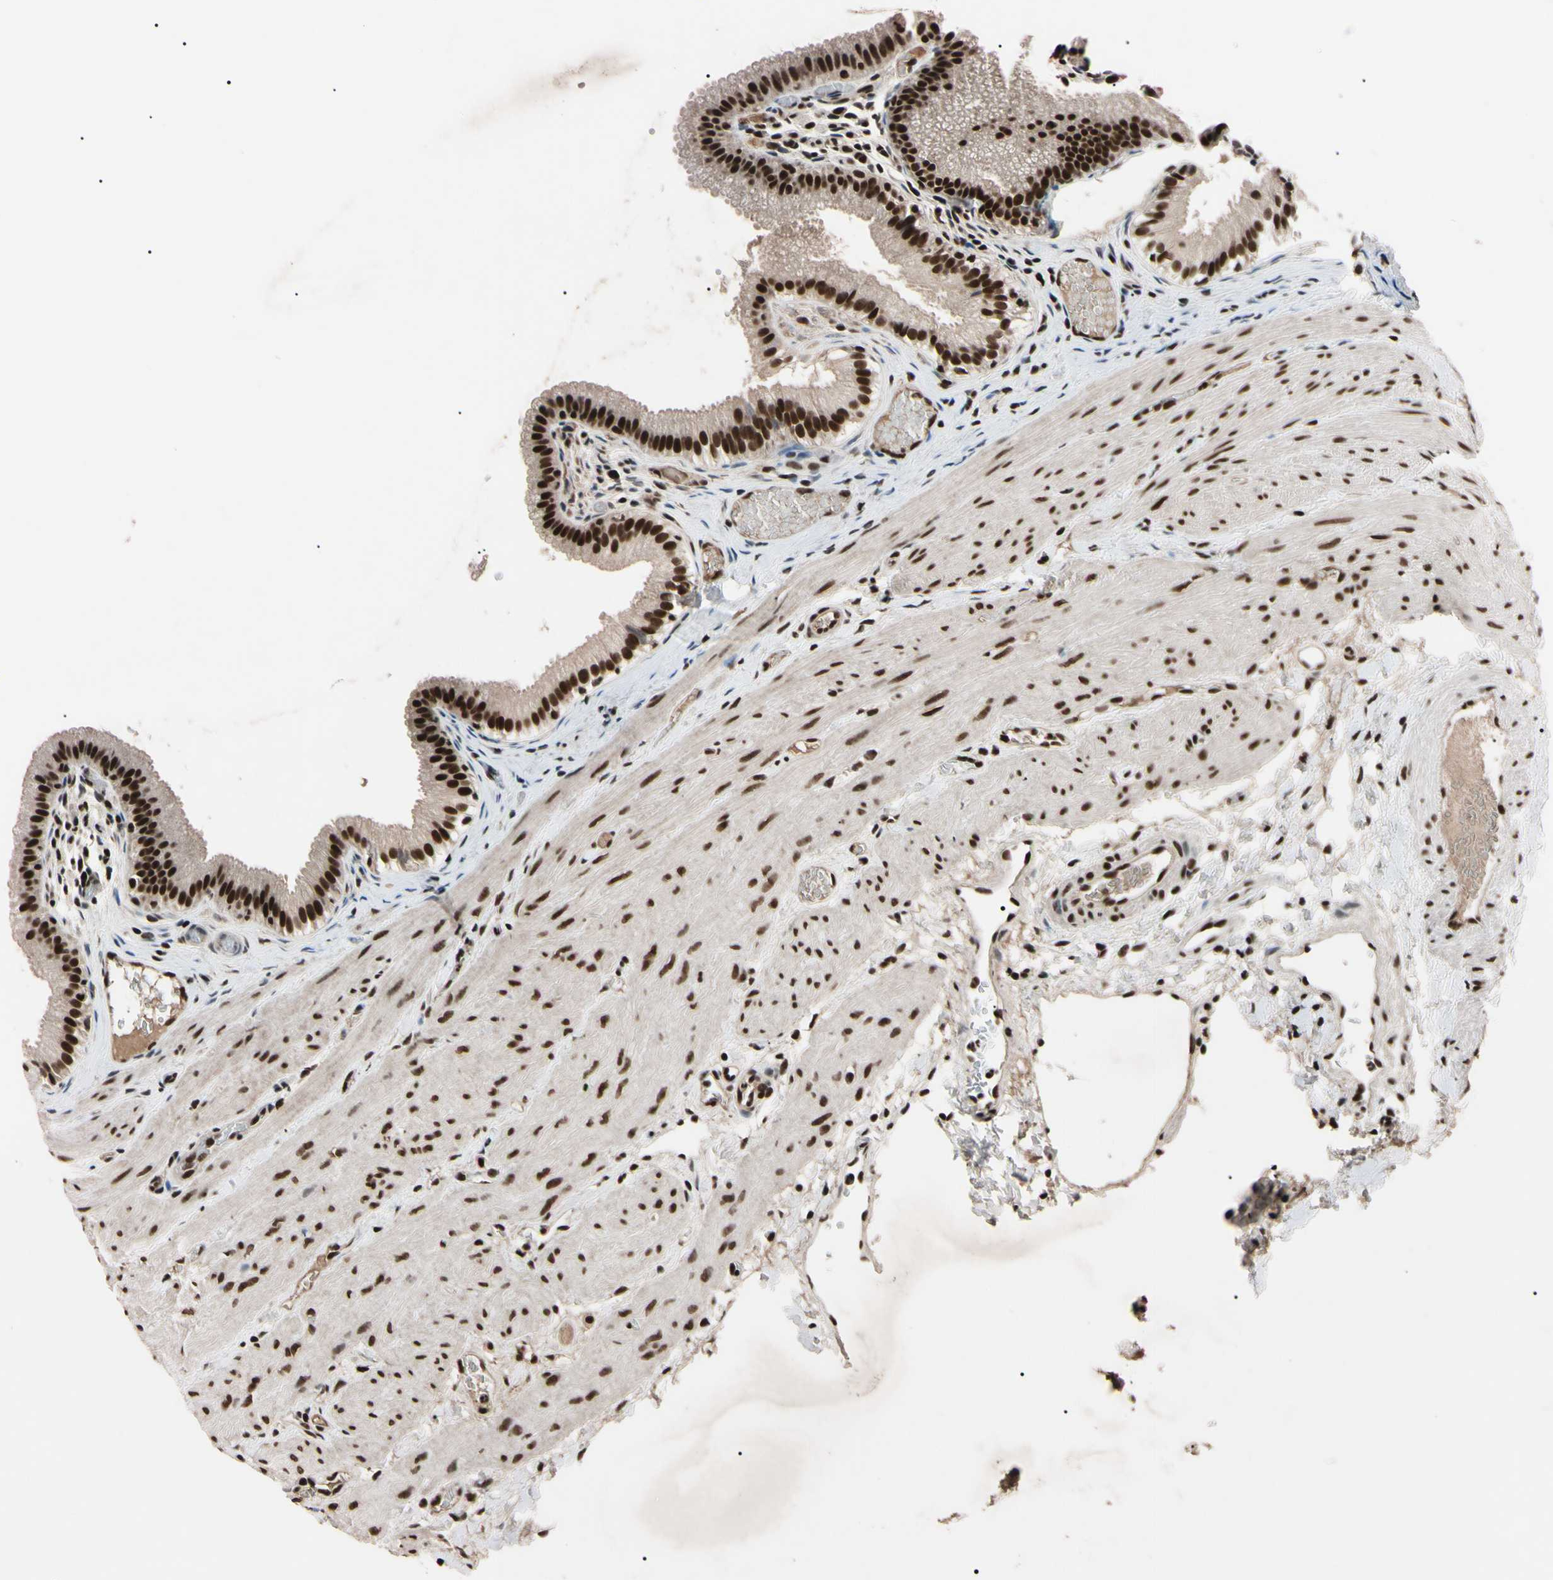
{"staining": {"intensity": "strong", "quantity": "25%-75%", "location": "cytoplasmic/membranous,nuclear"}, "tissue": "gallbladder", "cell_type": "Glandular cells", "image_type": "normal", "snomed": [{"axis": "morphology", "description": "Normal tissue, NOS"}, {"axis": "topography", "description": "Gallbladder"}], "caption": "Immunohistochemistry (IHC) histopathology image of unremarkable human gallbladder stained for a protein (brown), which reveals high levels of strong cytoplasmic/membranous,nuclear positivity in approximately 25%-75% of glandular cells.", "gene": "YY1", "patient": {"sex": "female", "age": 26}}